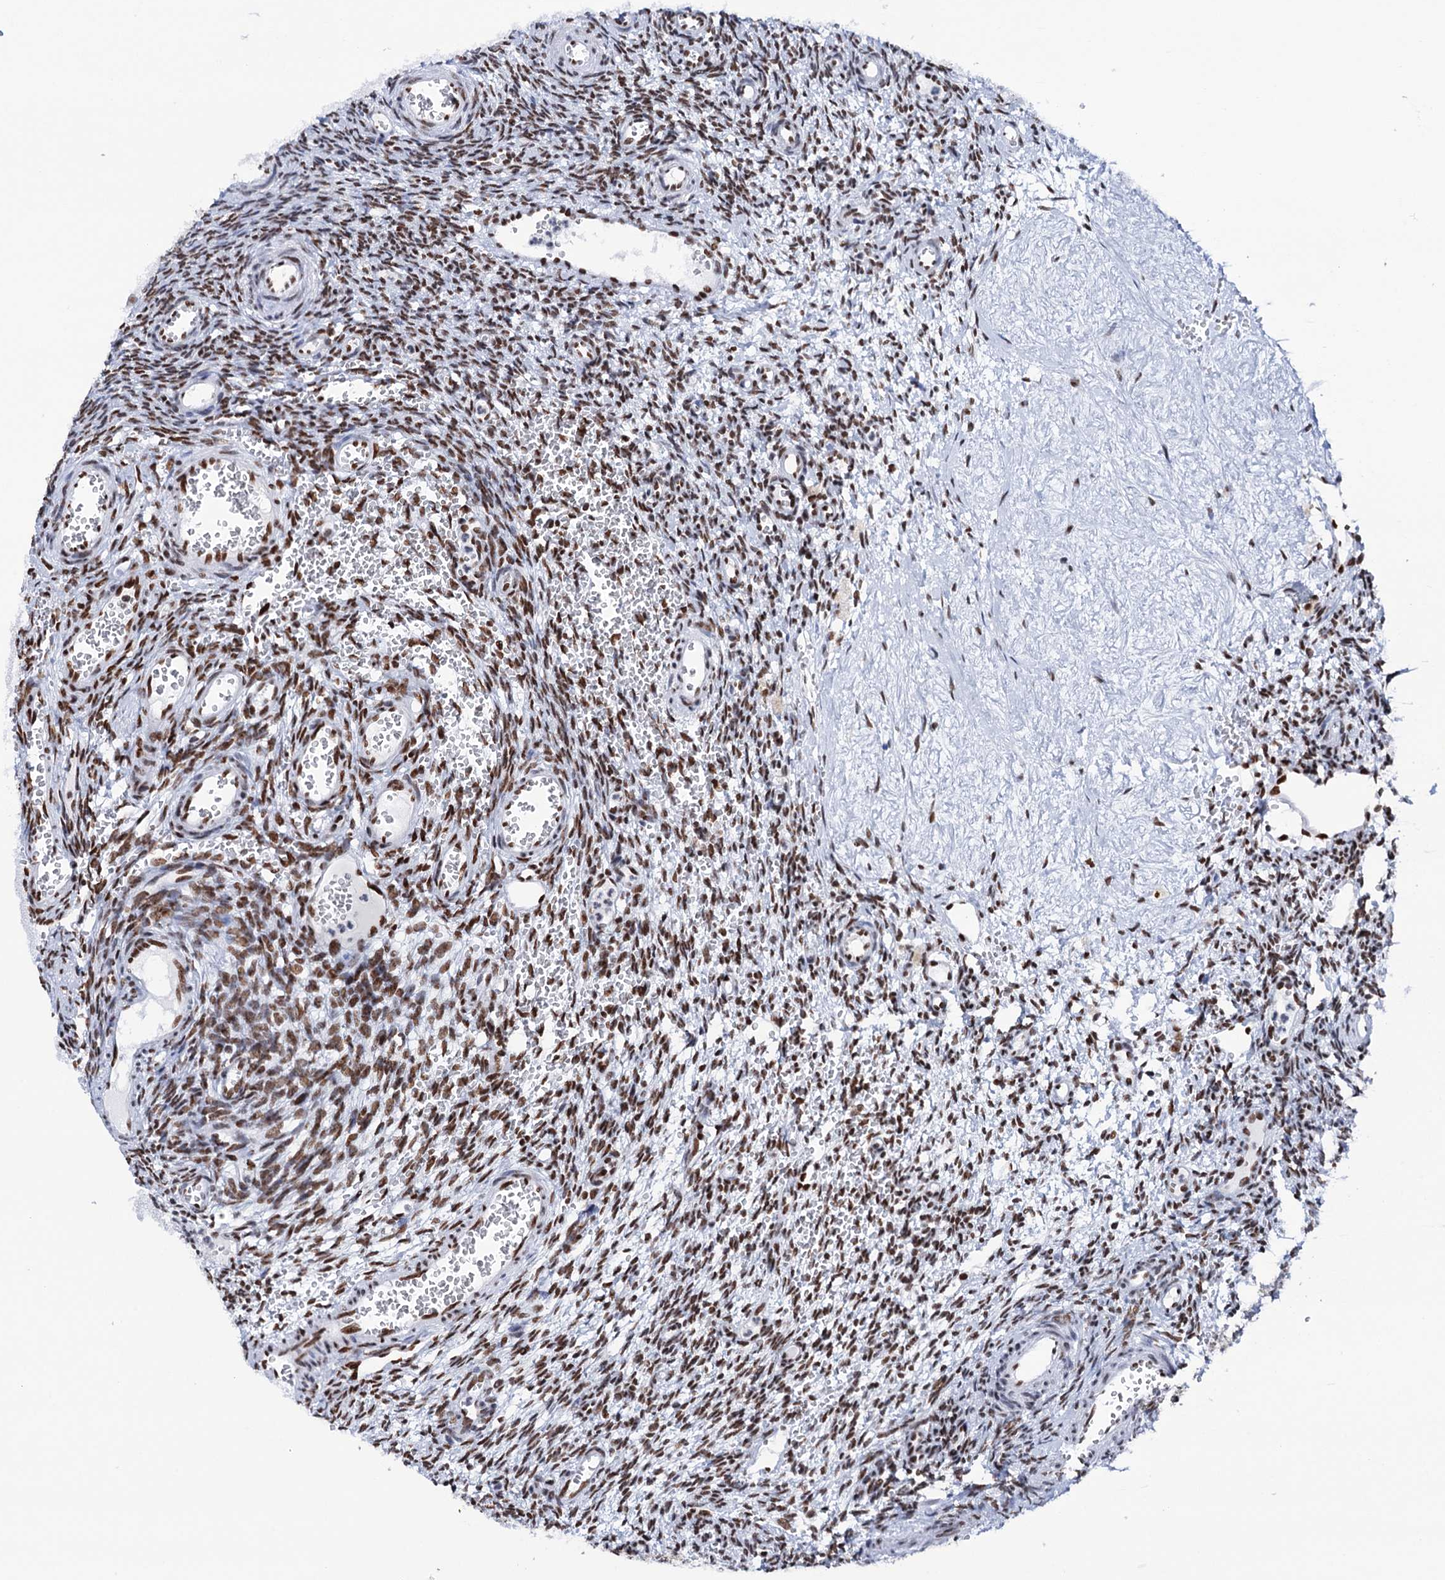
{"staining": {"intensity": "strong", "quantity": ">75%", "location": "nuclear"}, "tissue": "ovary", "cell_type": "Ovarian stroma cells", "image_type": "normal", "snomed": [{"axis": "morphology", "description": "Normal tissue, NOS"}, {"axis": "topography", "description": "Ovary"}], "caption": "Normal ovary was stained to show a protein in brown. There is high levels of strong nuclear positivity in approximately >75% of ovarian stroma cells.", "gene": "MATR3", "patient": {"sex": "female", "age": 39}}